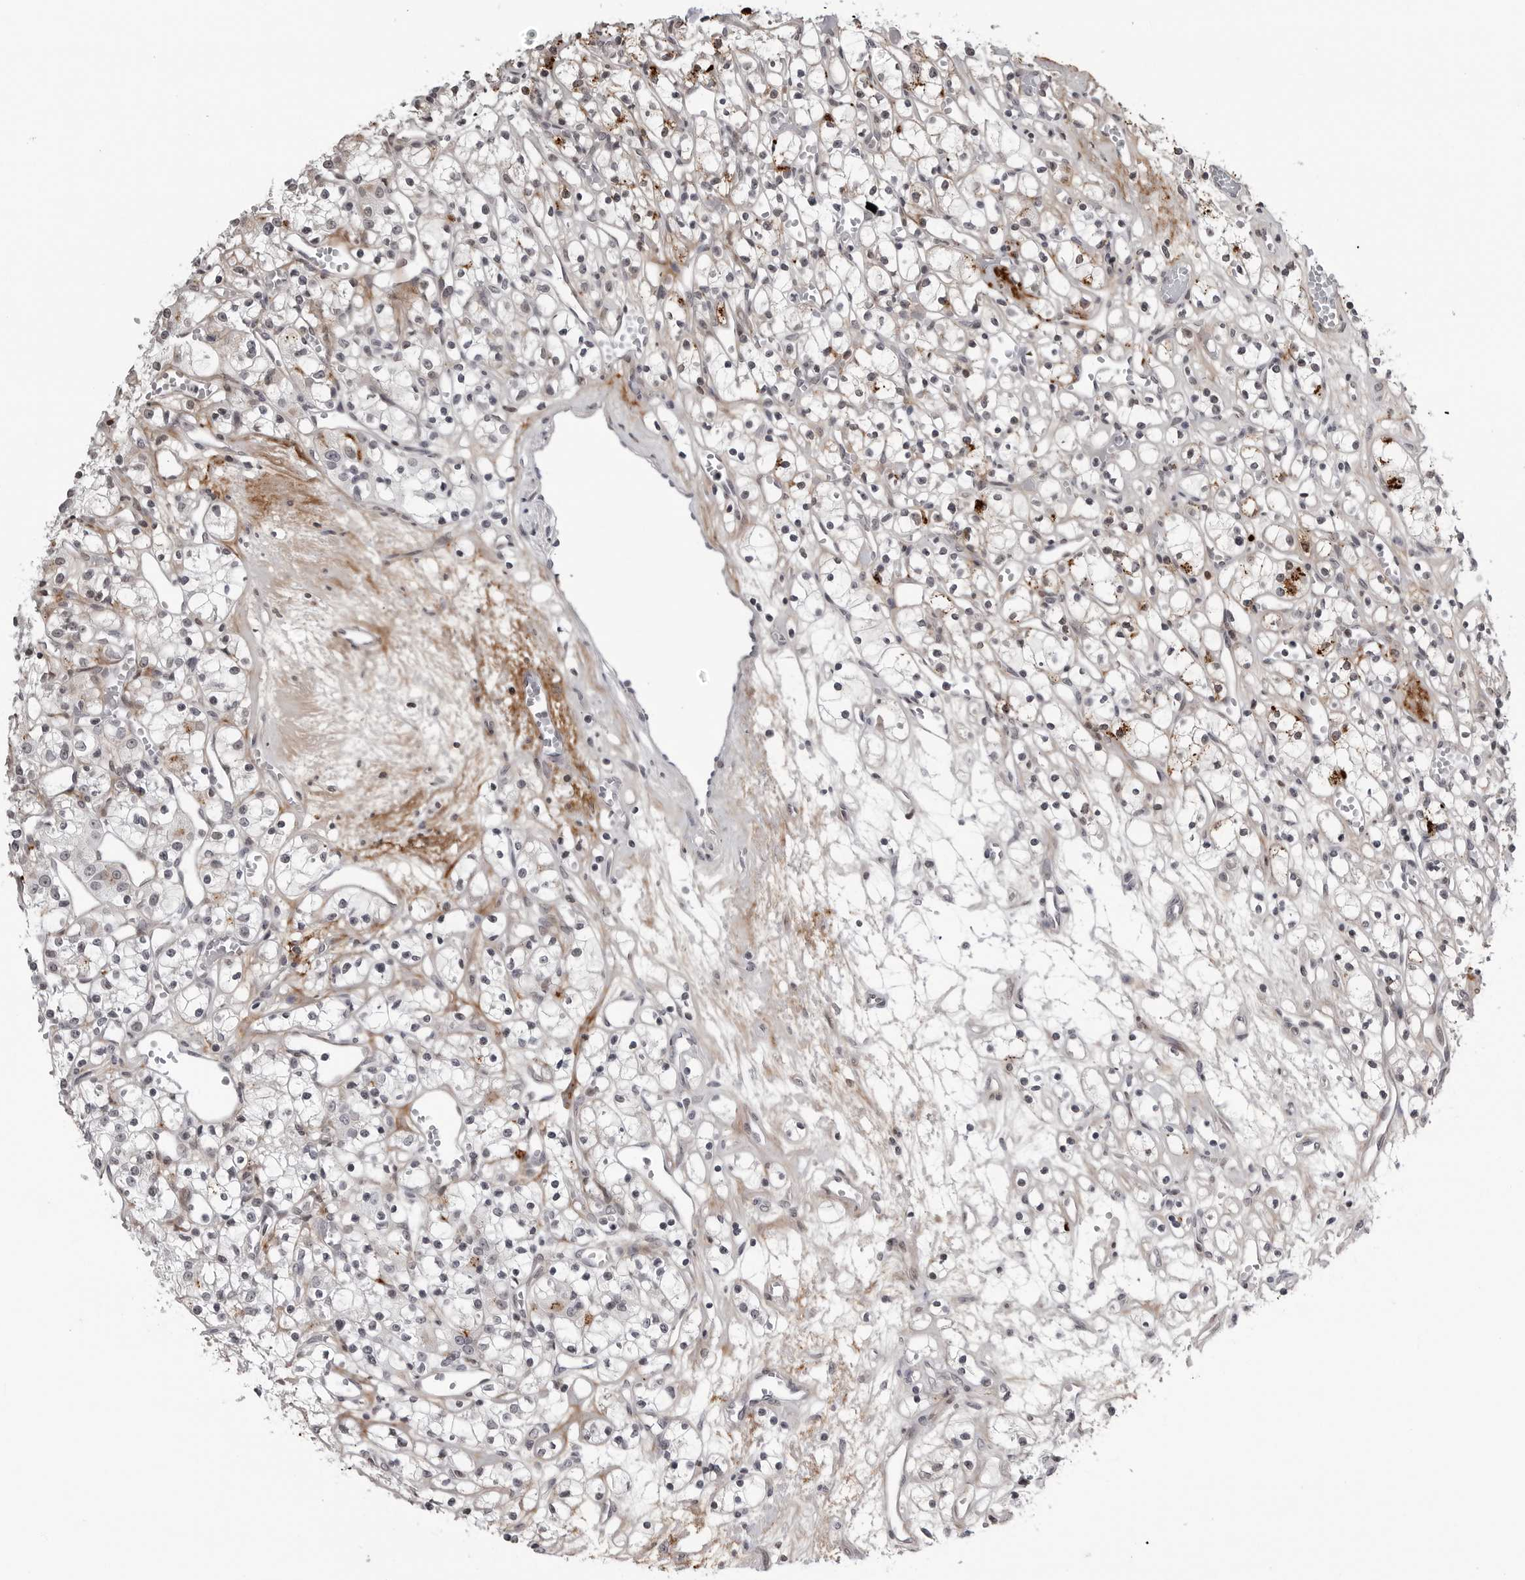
{"staining": {"intensity": "negative", "quantity": "none", "location": "none"}, "tissue": "renal cancer", "cell_type": "Tumor cells", "image_type": "cancer", "snomed": [{"axis": "morphology", "description": "Adenocarcinoma, NOS"}, {"axis": "topography", "description": "Kidney"}], "caption": "DAB (3,3'-diaminobenzidine) immunohistochemical staining of adenocarcinoma (renal) reveals no significant staining in tumor cells. (IHC, brightfield microscopy, high magnification).", "gene": "CXCR5", "patient": {"sex": "female", "age": 59}}